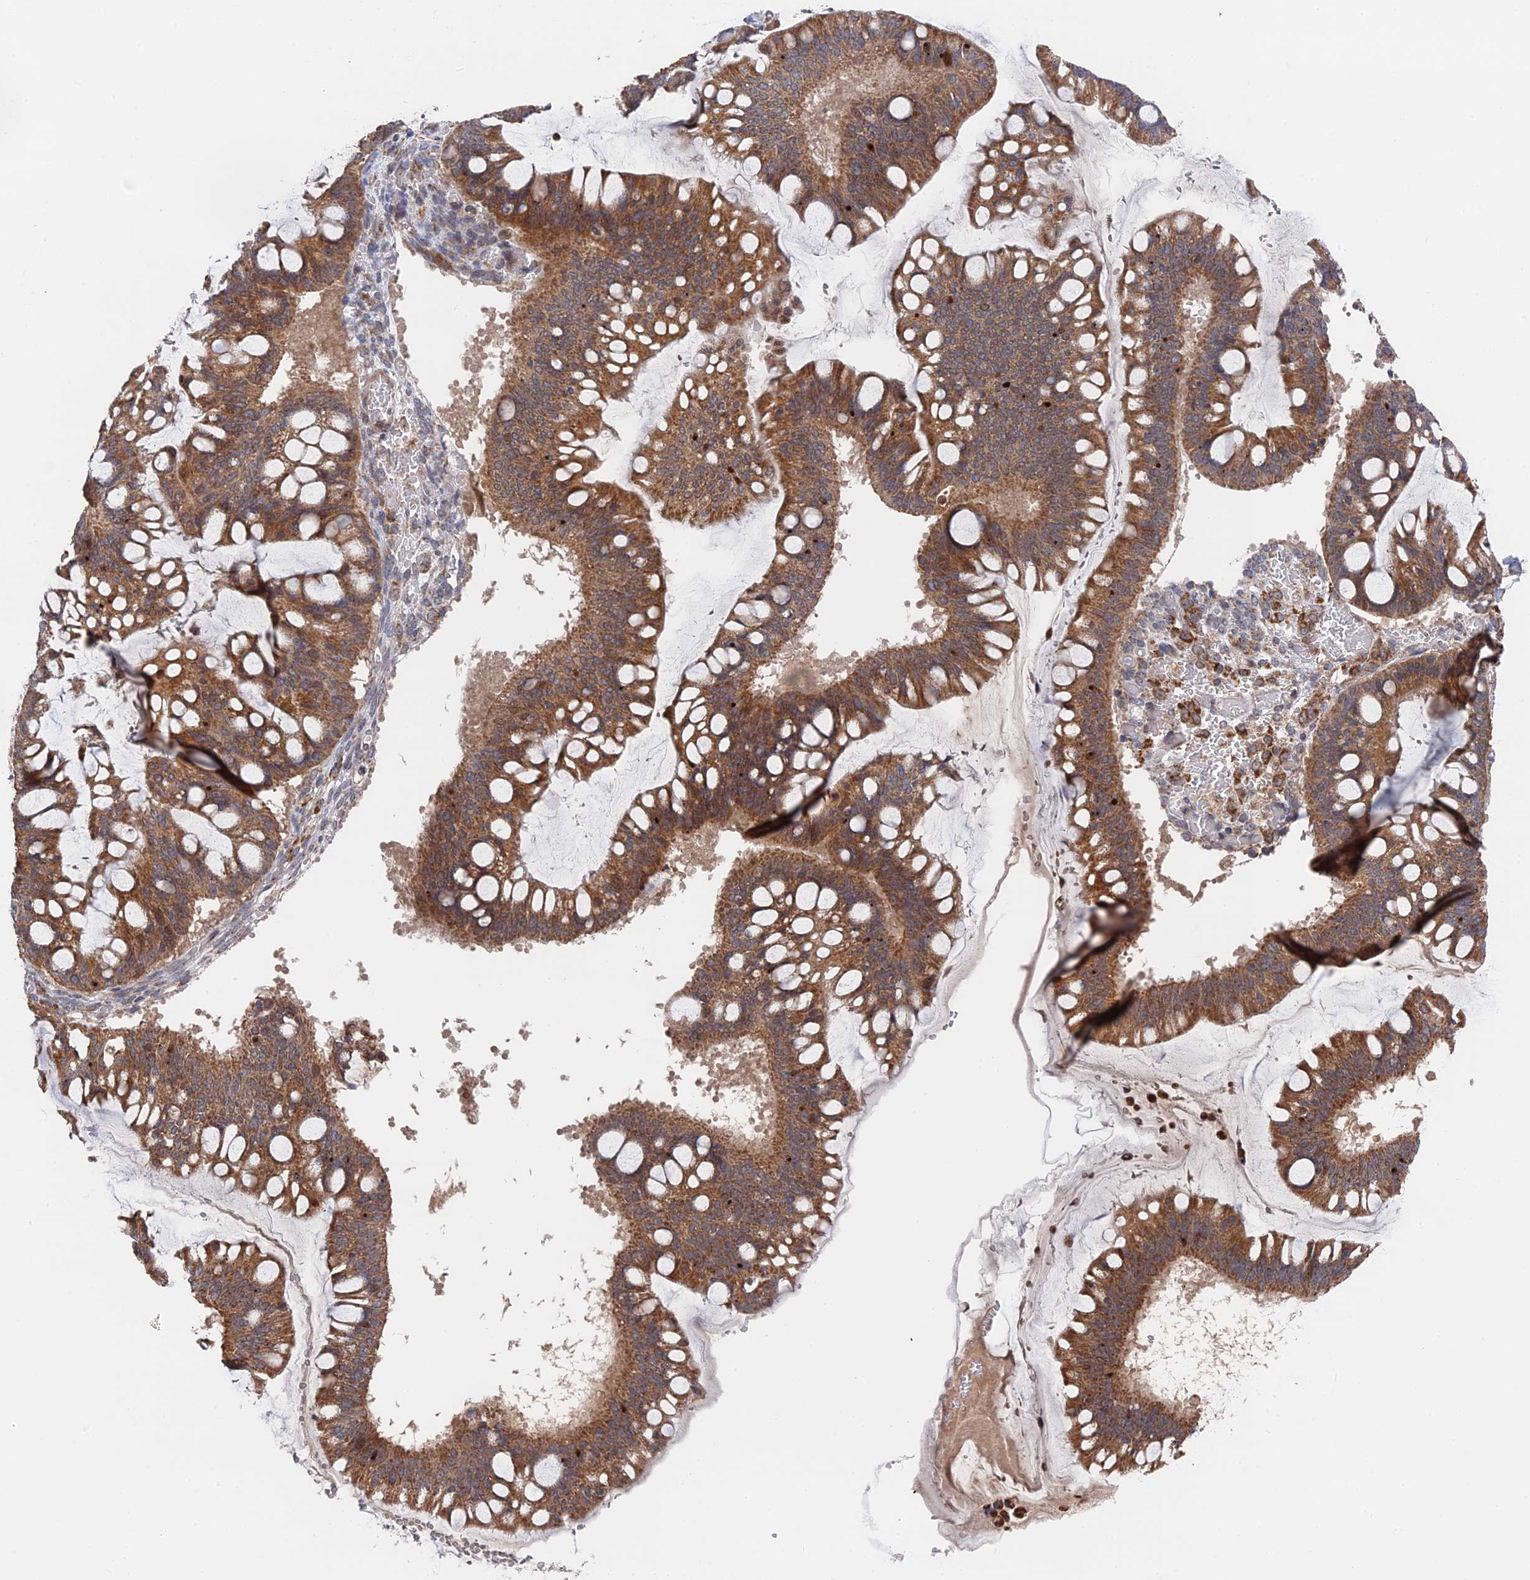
{"staining": {"intensity": "moderate", "quantity": ">75%", "location": "cytoplasmic/membranous"}, "tissue": "ovarian cancer", "cell_type": "Tumor cells", "image_type": "cancer", "snomed": [{"axis": "morphology", "description": "Cystadenocarcinoma, mucinous, NOS"}, {"axis": "topography", "description": "Ovary"}], "caption": "Immunohistochemistry (IHC) of ovarian cancer (mucinous cystadenocarcinoma) reveals medium levels of moderate cytoplasmic/membranous expression in approximately >75% of tumor cells. The protein is shown in brown color, while the nuclei are stained blue.", "gene": "ZNF320", "patient": {"sex": "female", "age": 73}}